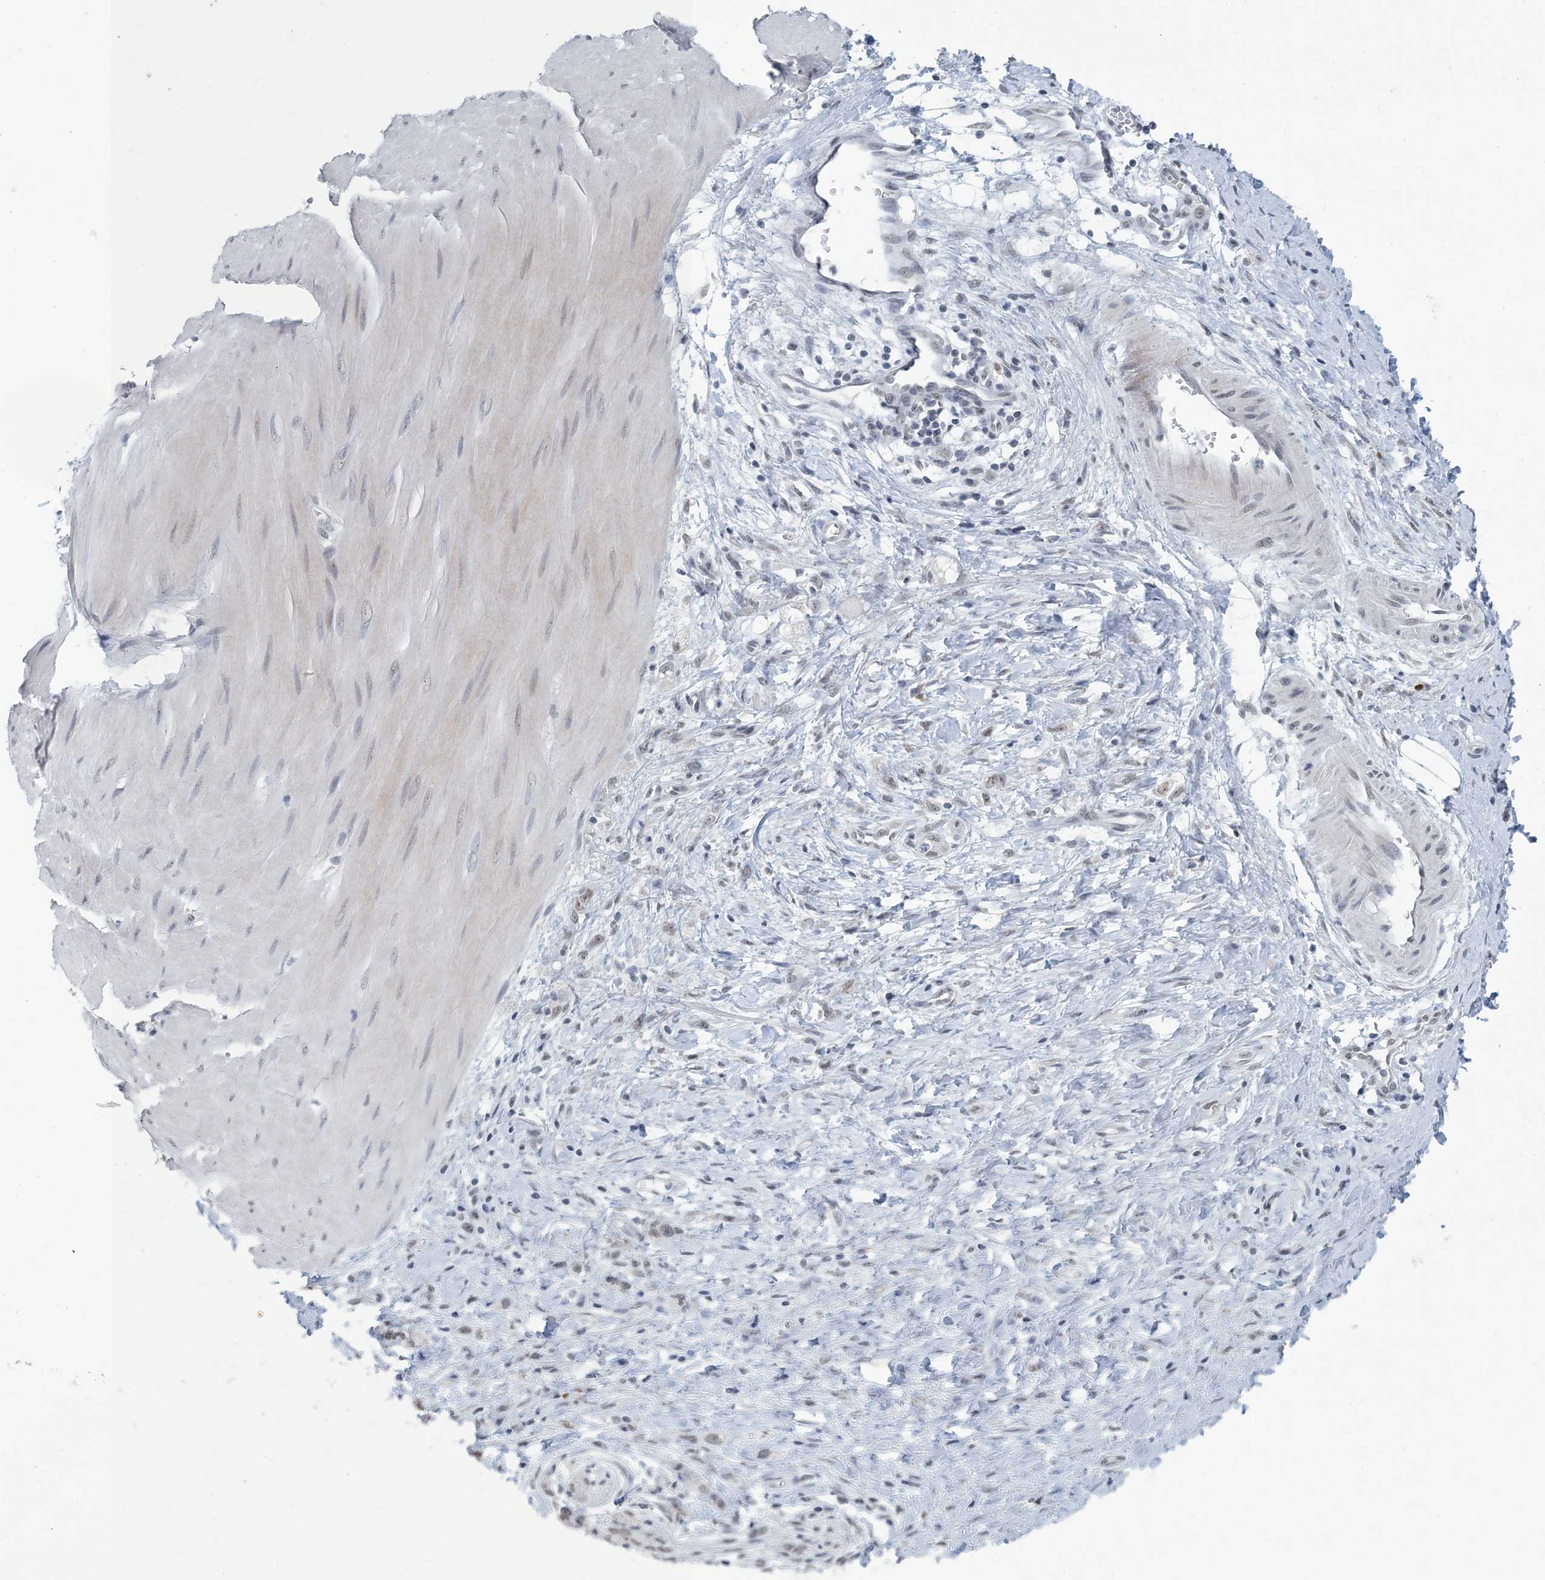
{"staining": {"intensity": "negative", "quantity": "none", "location": "none"}, "tissue": "stomach cancer", "cell_type": "Tumor cells", "image_type": "cancer", "snomed": [{"axis": "morphology", "description": "Adenocarcinoma, NOS"}, {"axis": "topography", "description": "Stomach"}], "caption": "Immunohistochemistry photomicrograph of human stomach cancer (adenocarcinoma) stained for a protein (brown), which demonstrates no positivity in tumor cells.", "gene": "MBD2", "patient": {"sex": "female", "age": 76}}